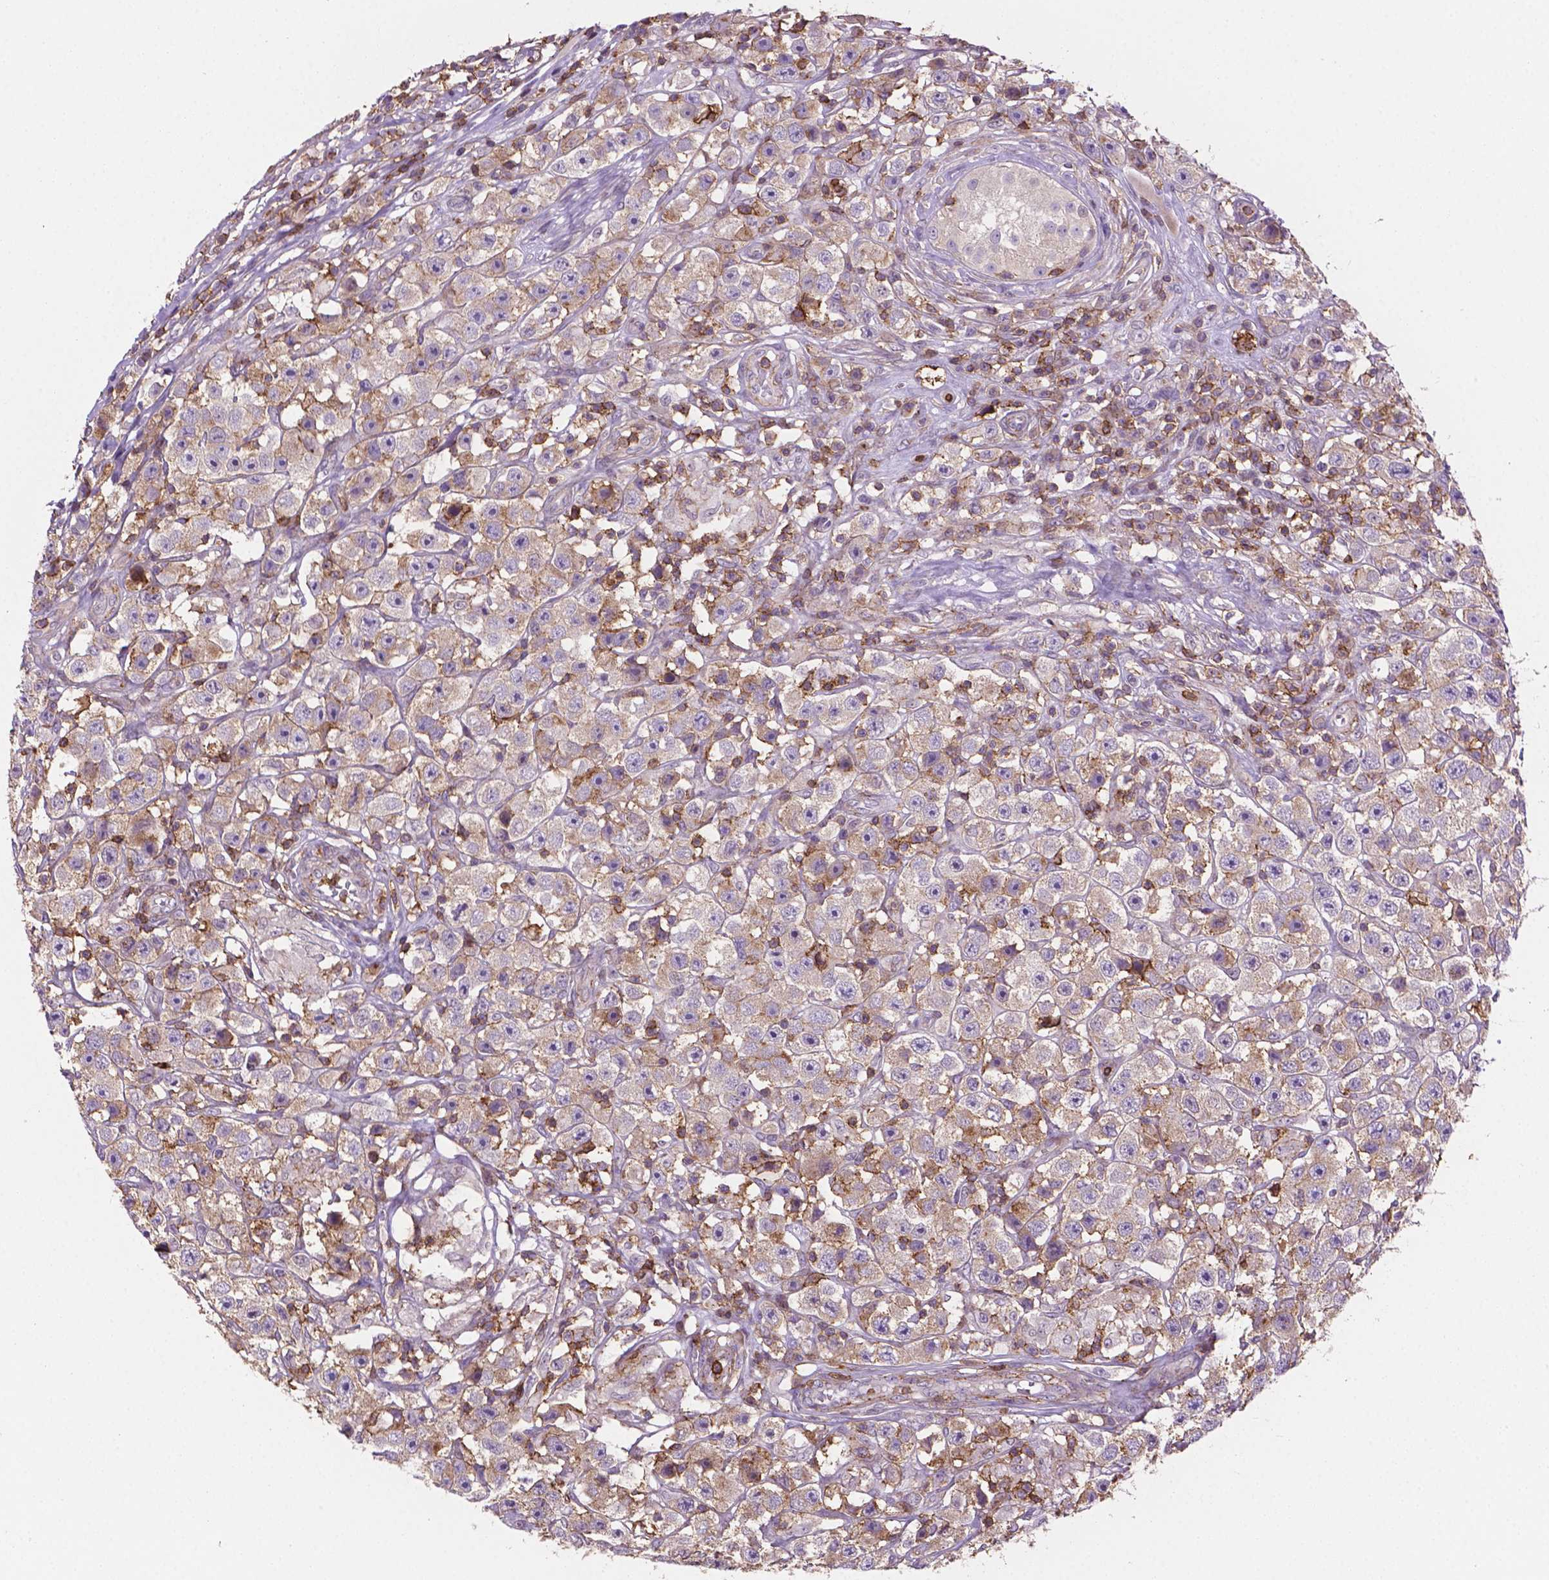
{"staining": {"intensity": "moderate", "quantity": "<25%", "location": "cytoplasmic/membranous"}, "tissue": "testis cancer", "cell_type": "Tumor cells", "image_type": "cancer", "snomed": [{"axis": "morphology", "description": "Seminoma, NOS"}, {"axis": "topography", "description": "Testis"}], "caption": "Brown immunohistochemical staining in testis seminoma reveals moderate cytoplasmic/membranous positivity in about <25% of tumor cells. The protein of interest is stained brown, and the nuclei are stained in blue (DAB IHC with brightfield microscopy, high magnification).", "gene": "ACAD10", "patient": {"sex": "male", "age": 45}}